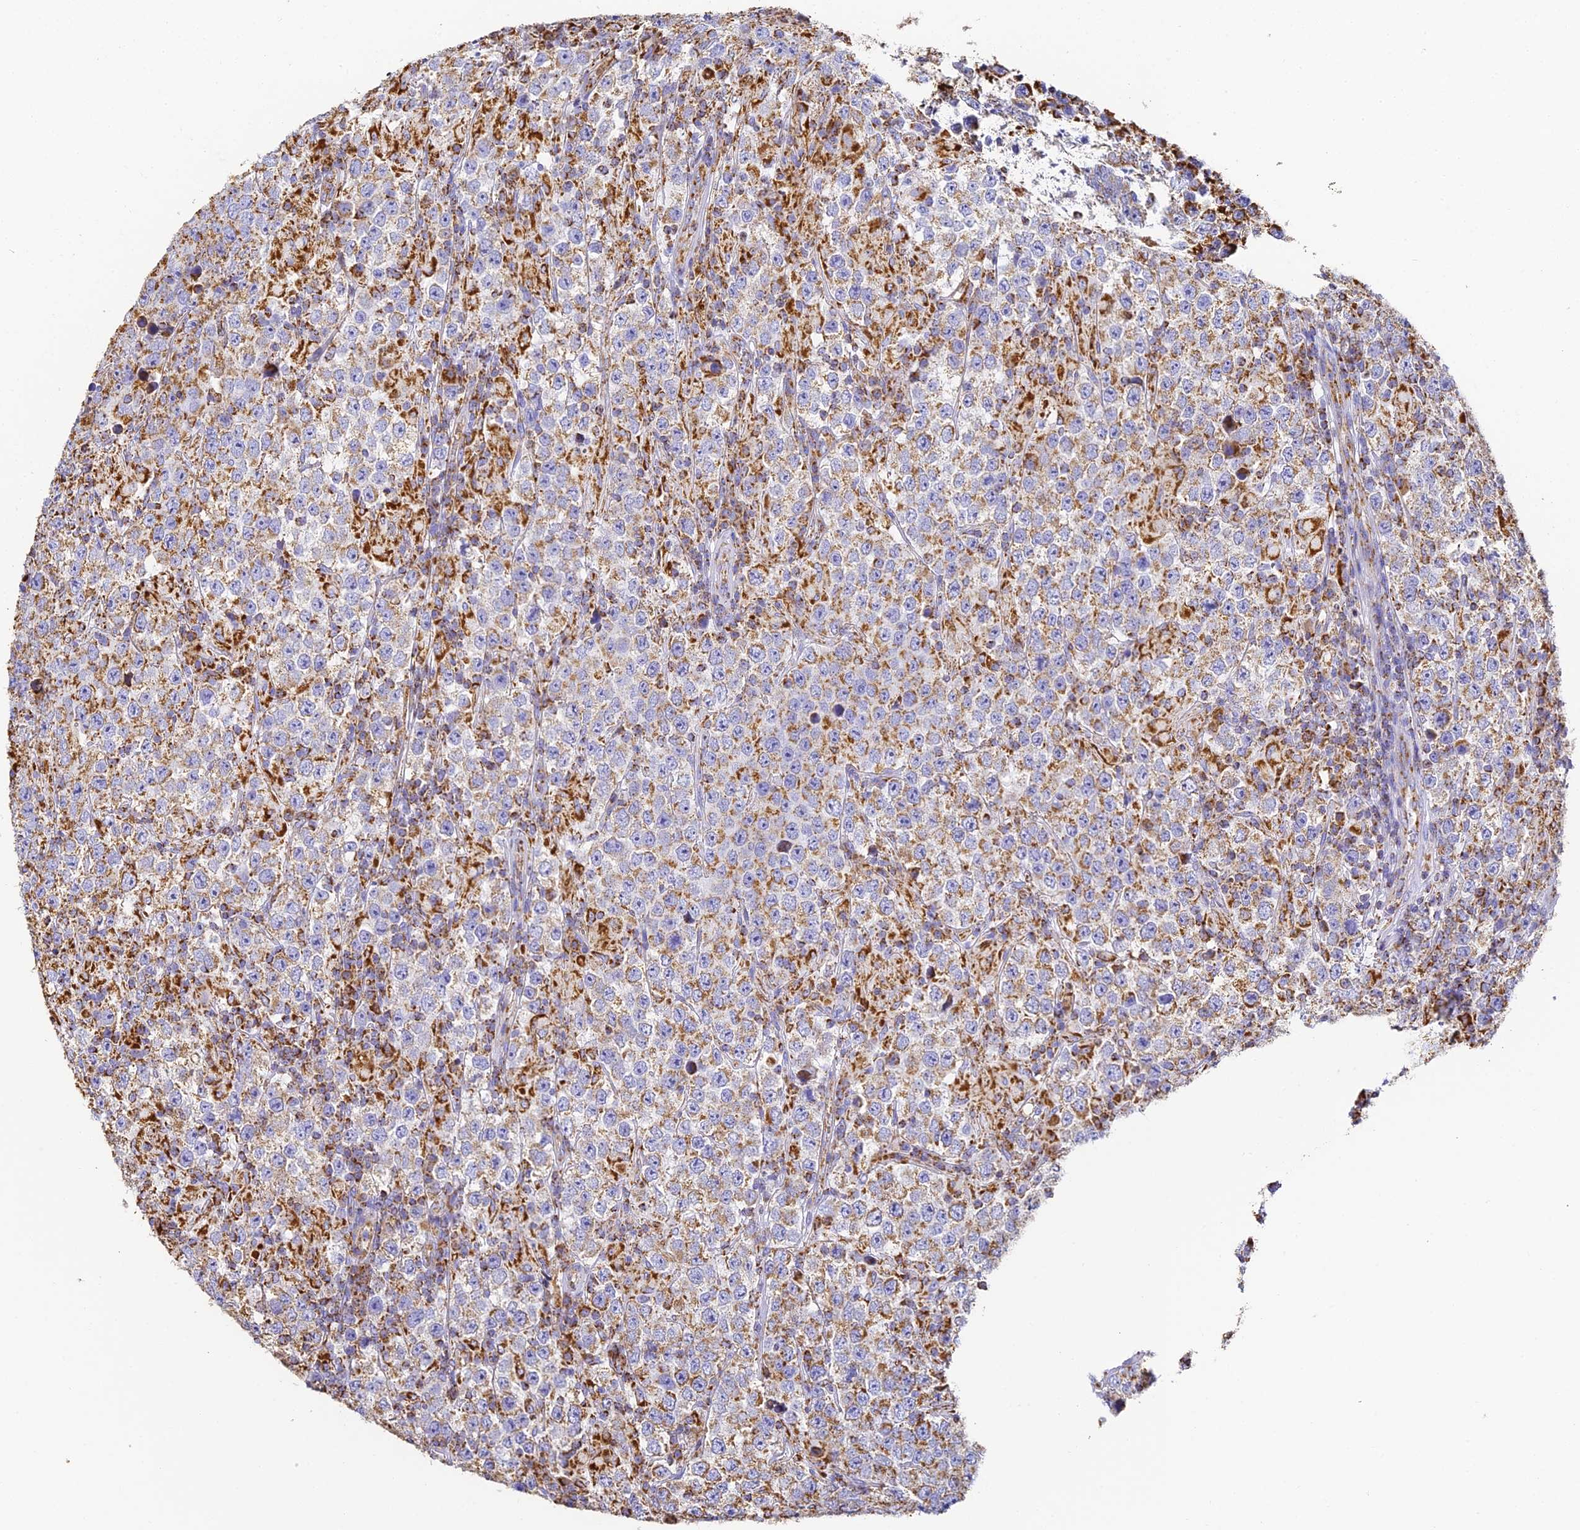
{"staining": {"intensity": "strong", "quantity": "25%-75%", "location": "cytoplasmic/membranous"}, "tissue": "testis cancer", "cell_type": "Tumor cells", "image_type": "cancer", "snomed": [{"axis": "morphology", "description": "Normal tissue, NOS"}, {"axis": "morphology", "description": "Urothelial carcinoma, High grade"}, {"axis": "morphology", "description": "Seminoma, NOS"}, {"axis": "morphology", "description": "Carcinoma, Embryonal, NOS"}, {"axis": "topography", "description": "Urinary bladder"}, {"axis": "topography", "description": "Testis"}], "caption": "Brown immunohistochemical staining in testis cancer exhibits strong cytoplasmic/membranous staining in about 25%-75% of tumor cells.", "gene": "COX6C", "patient": {"sex": "male", "age": 41}}